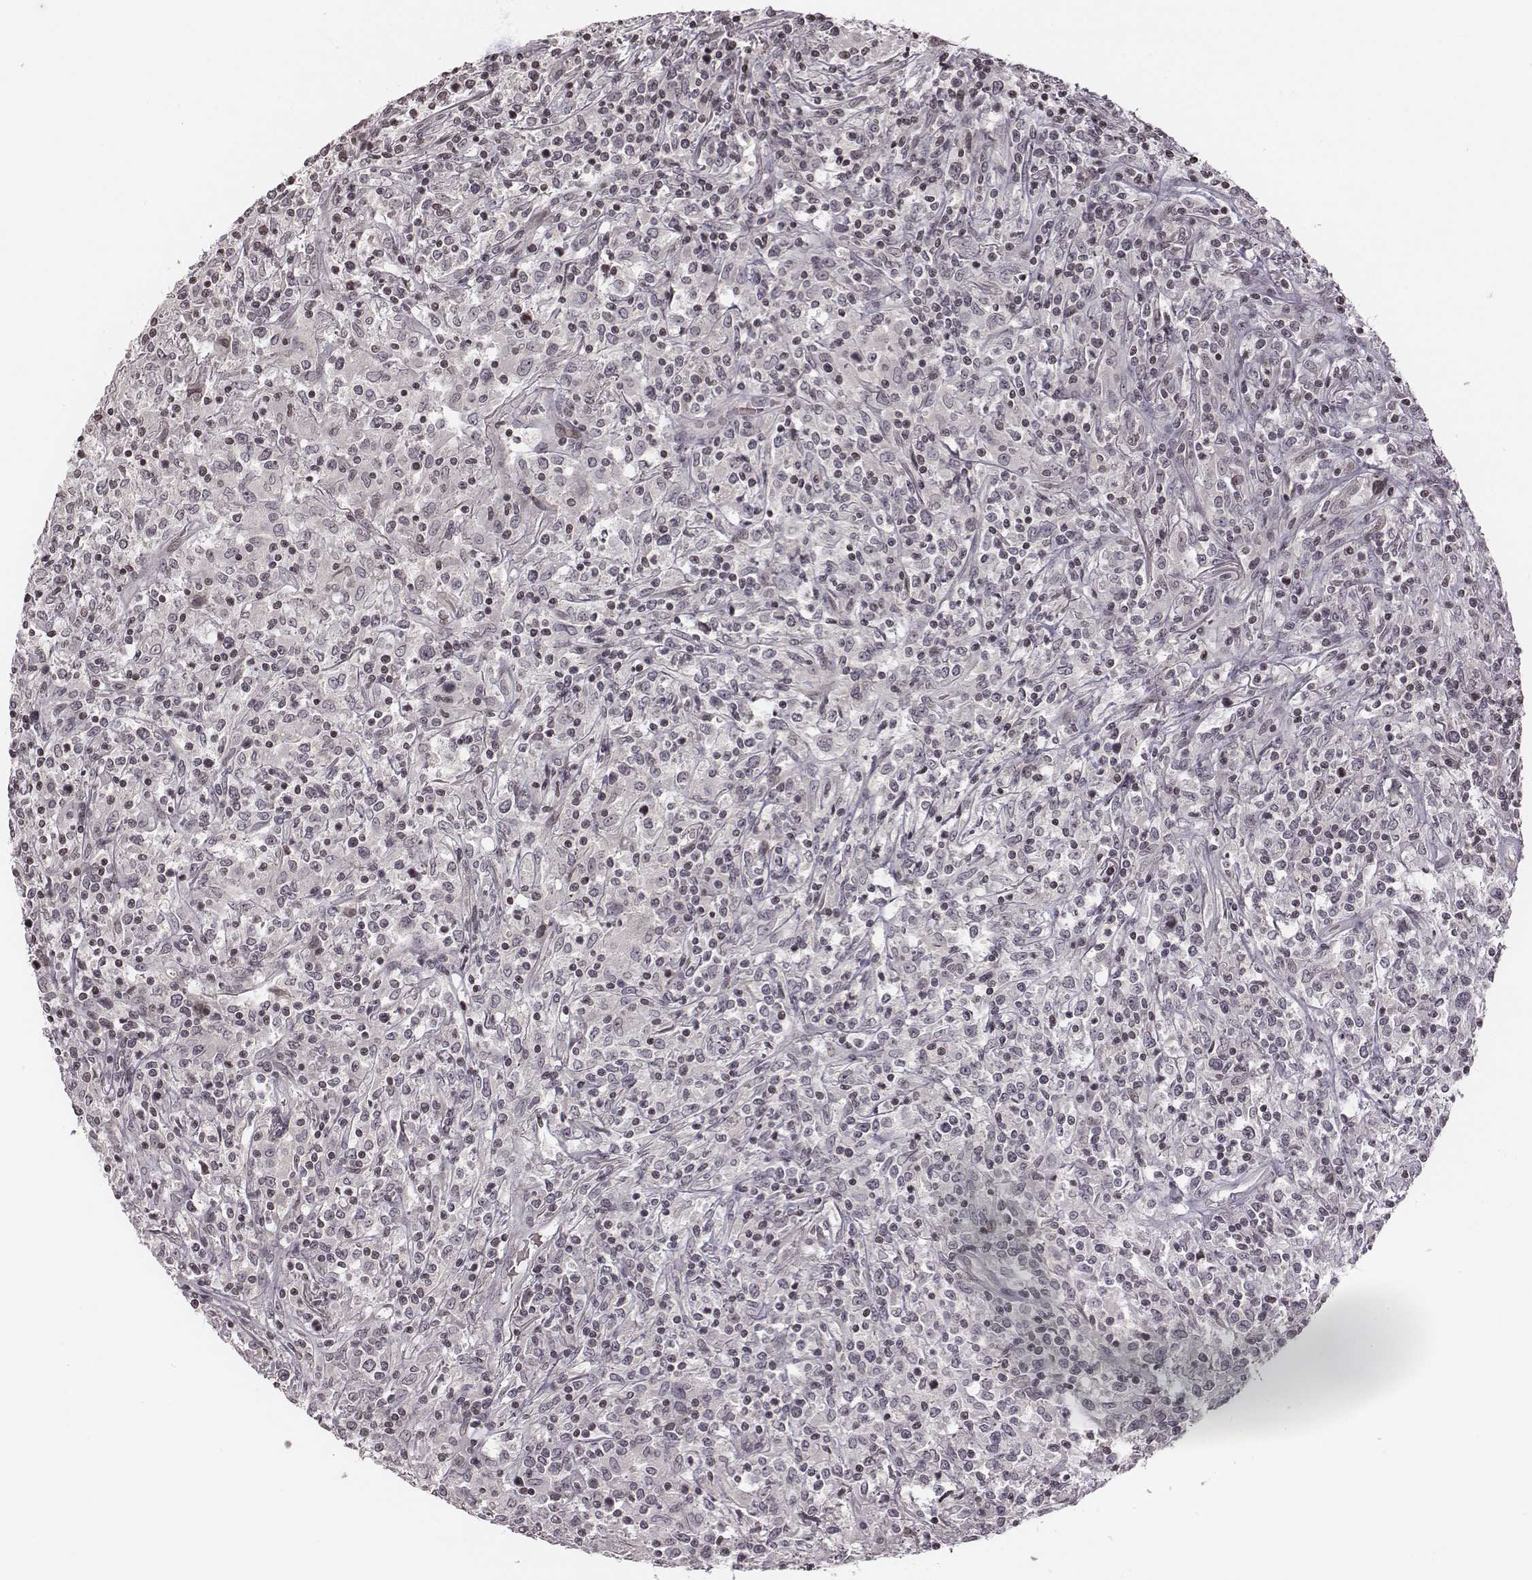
{"staining": {"intensity": "negative", "quantity": "none", "location": "none"}, "tissue": "lymphoma", "cell_type": "Tumor cells", "image_type": "cancer", "snomed": [{"axis": "morphology", "description": "Malignant lymphoma, non-Hodgkin's type, High grade"}, {"axis": "topography", "description": "Lung"}], "caption": "High magnification brightfield microscopy of high-grade malignant lymphoma, non-Hodgkin's type stained with DAB (brown) and counterstained with hematoxylin (blue): tumor cells show no significant positivity.", "gene": "GRM4", "patient": {"sex": "male", "age": 79}}